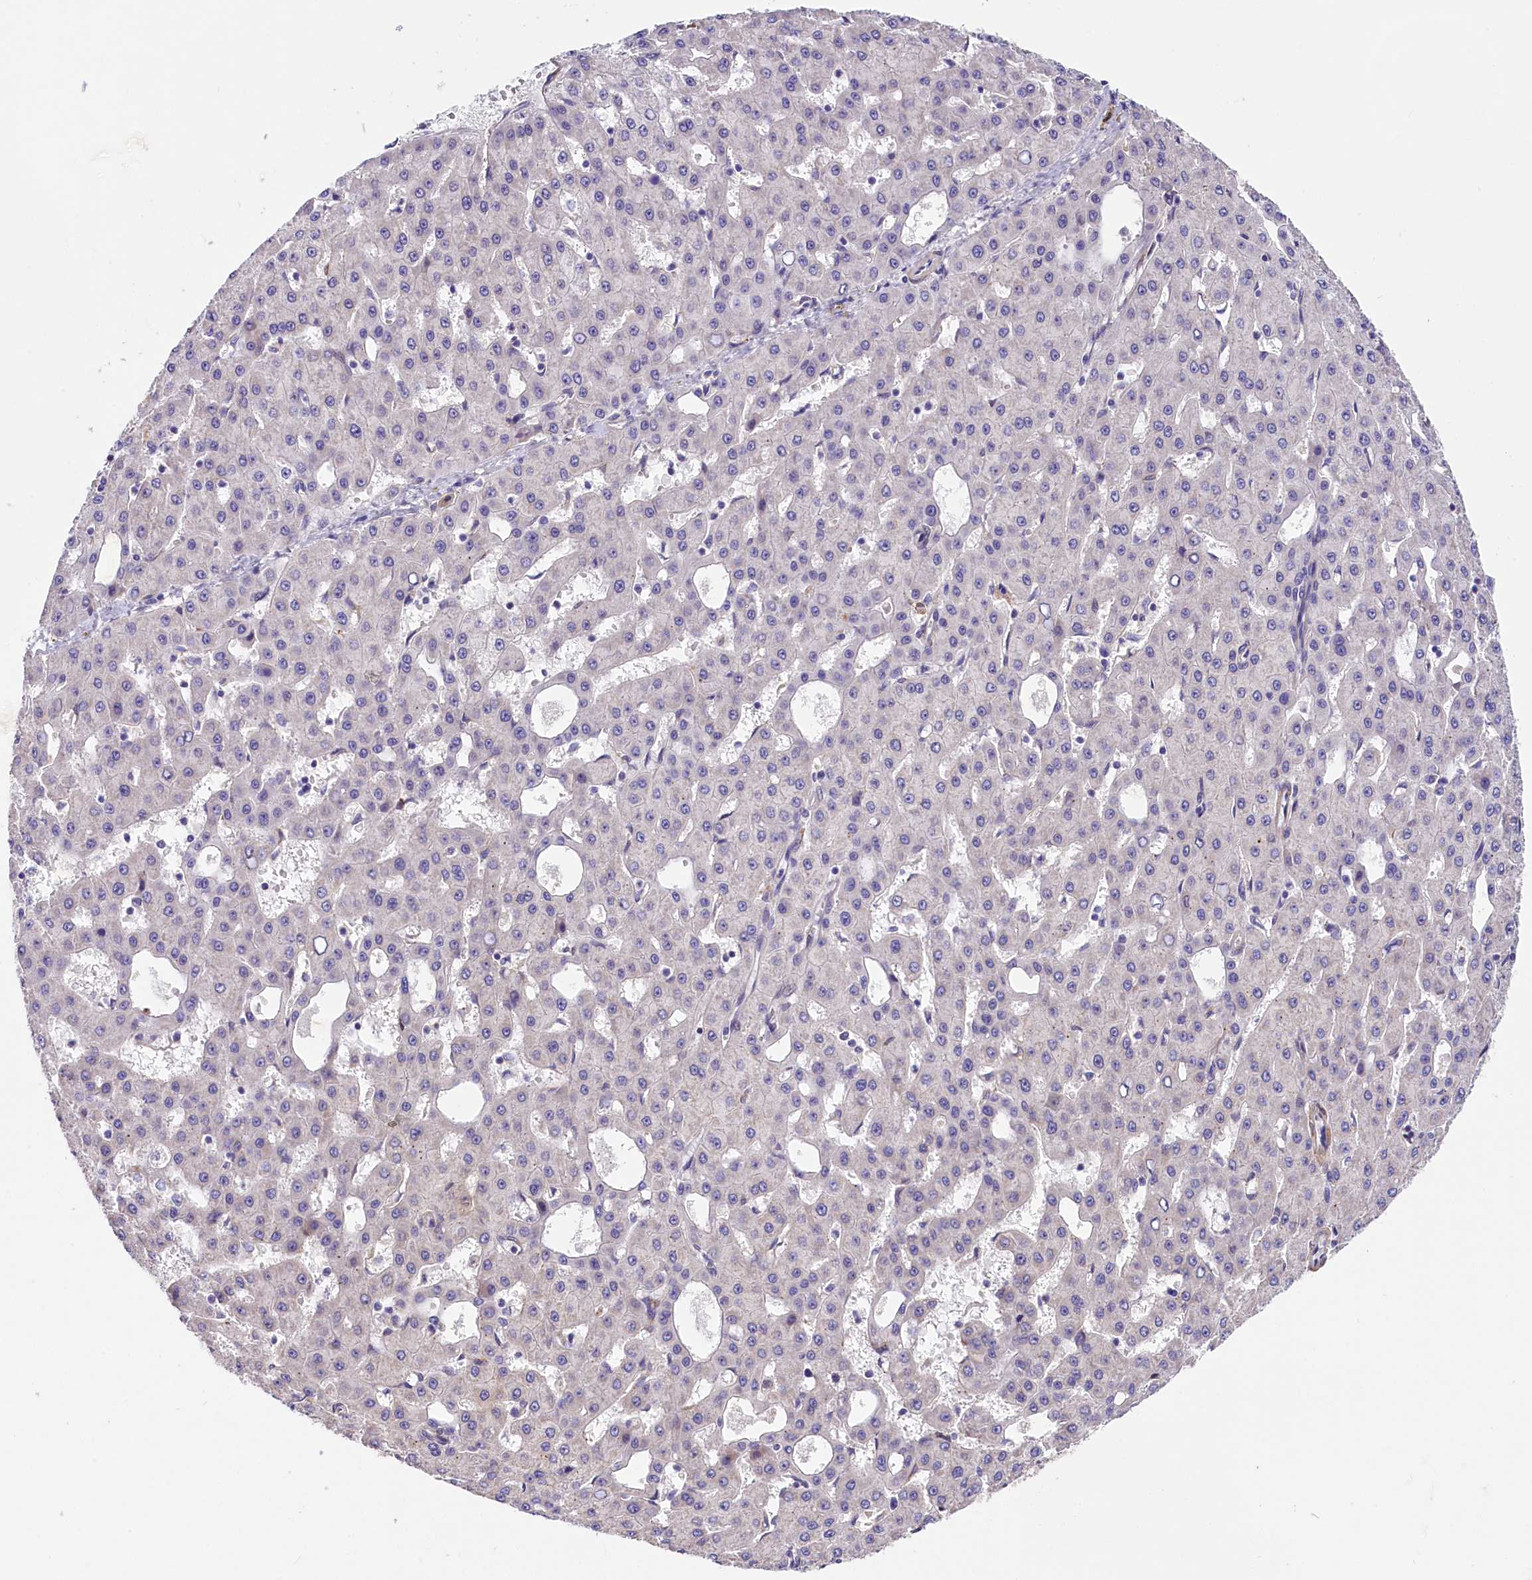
{"staining": {"intensity": "negative", "quantity": "none", "location": "none"}, "tissue": "liver cancer", "cell_type": "Tumor cells", "image_type": "cancer", "snomed": [{"axis": "morphology", "description": "Carcinoma, Hepatocellular, NOS"}, {"axis": "topography", "description": "Liver"}], "caption": "Immunohistochemical staining of human hepatocellular carcinoma (liver) demonstrates no significant positivity in tumor cells. The staining is performed using DAB (3,3'-diaminobenzidine) brown chromogen with nuclei counter-stained in using hematoxylin.", "gene": "ITGA1", "patient": {"sex": "male", "age": 47}}